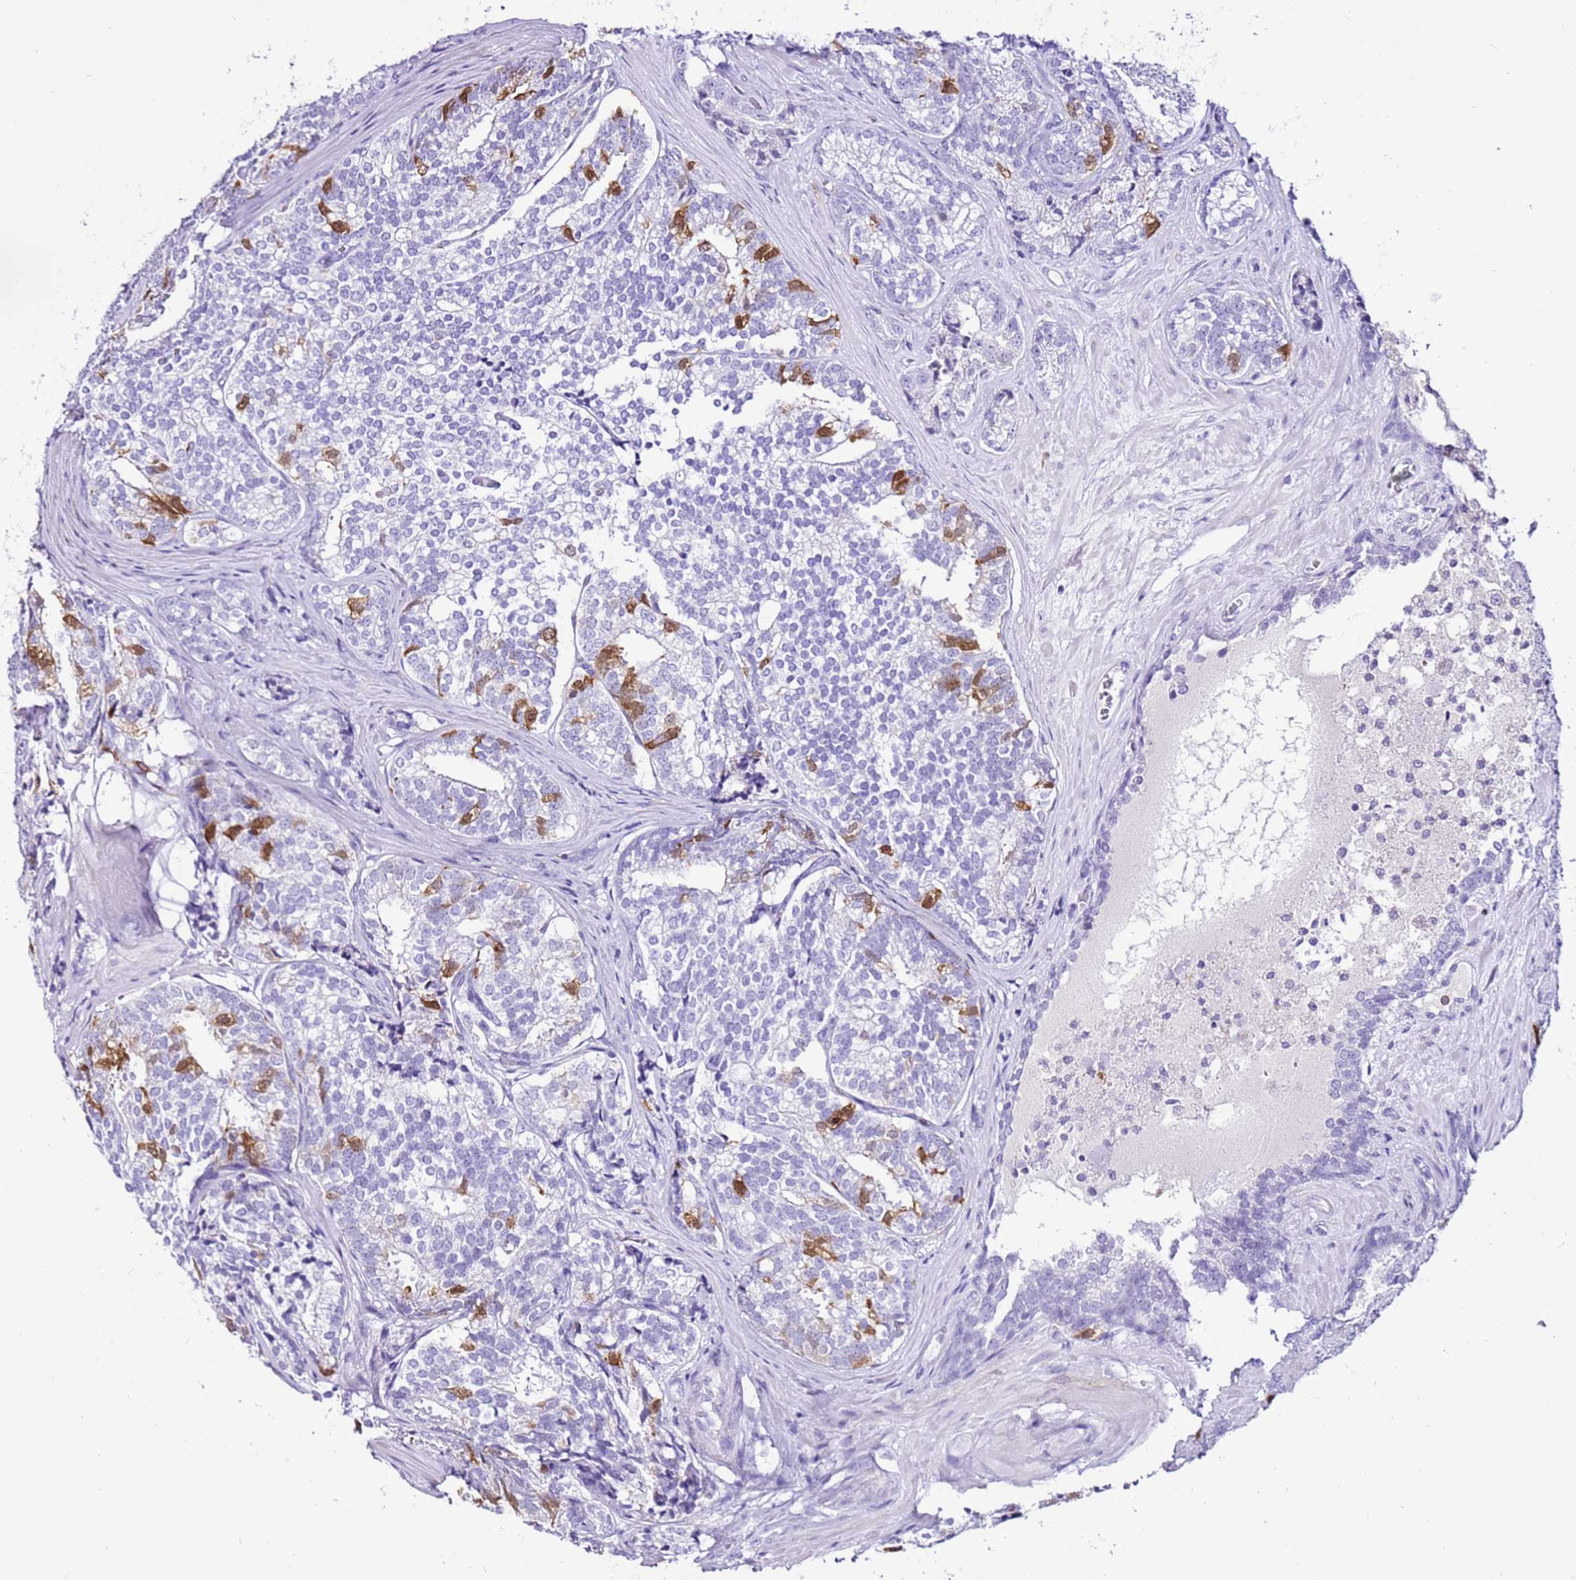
{"staining": {"intensity": "strong", "quantity": "<25%", "location": "cytoplasmic/membranous"}, "tissue": "prostate cancer", "cell_type": "Tumor cells", "image_type": "cancer", "snomed": [{"axis": "morphology", "description": "Adenocarcinoma, High grade"}, {"axis": "topography", "description": "Prostate"}], "caption": "This micrograph shows immunohistochemistry (IHC) staining of prostate cancer, with medium strong cytoplasmic/membranous expression in about <25% of tumor cells.", "gene": "SPC25", "patient": {"sex": "male", "age": 63}}